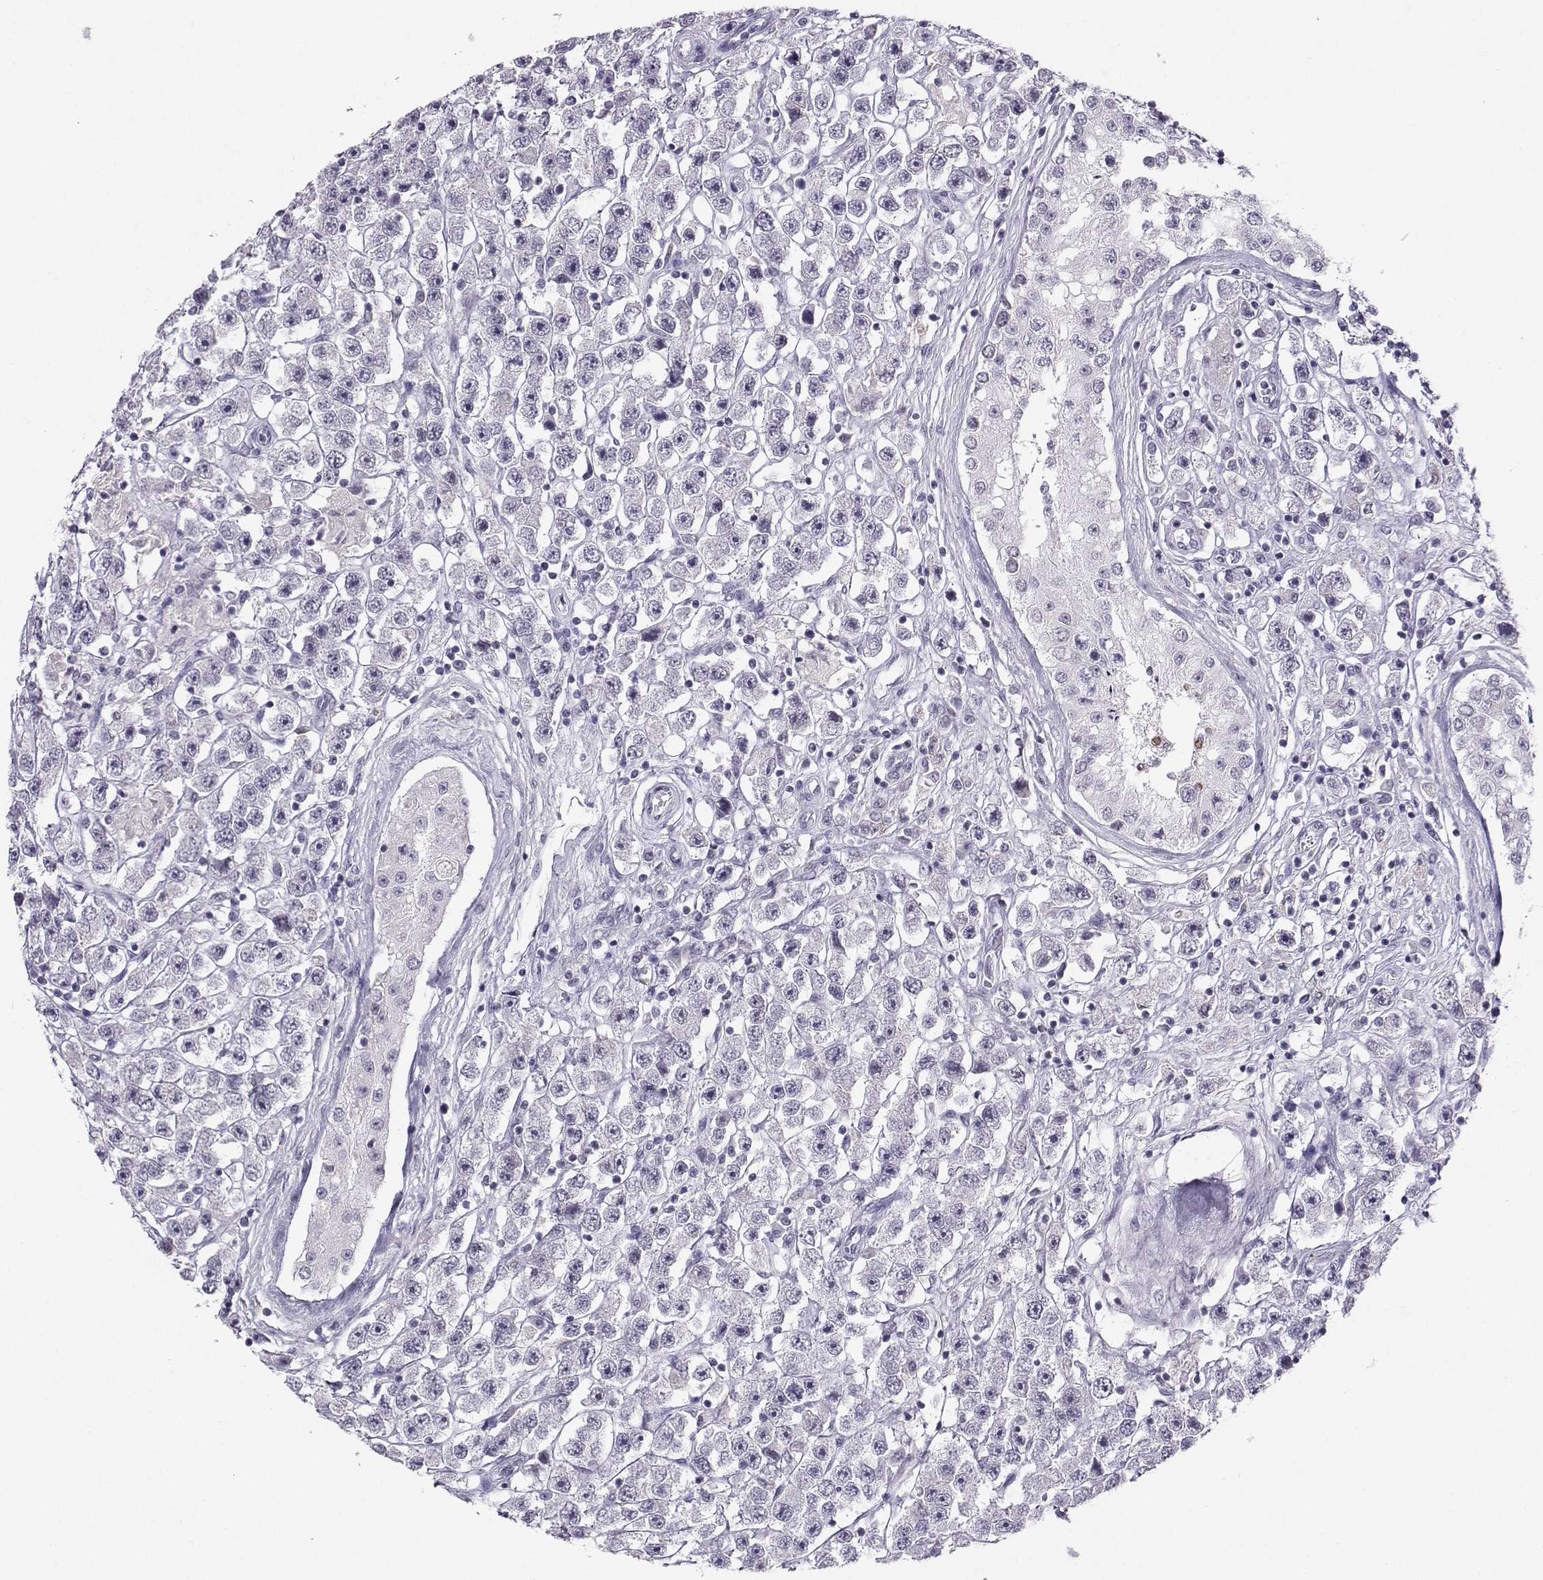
{"staining": {"intensity": "negative", "quantity": "none", "location": "none"}, "tissue": "testis cancer", "cell_type": "Tumor cells", "image_type": "cancer", "snomed": [{"axis": "morphology", "description": "Seminoma, NOS"}, {"axis": "topography", "description": "Testis"}], "caption": "IHC photomicrograph of testis cancer (seminoma) stained for a protein (brown), which shows no expression in tumor cells.", "gene": "LHX1", "patient": {"sex": "male", "age": 45}}